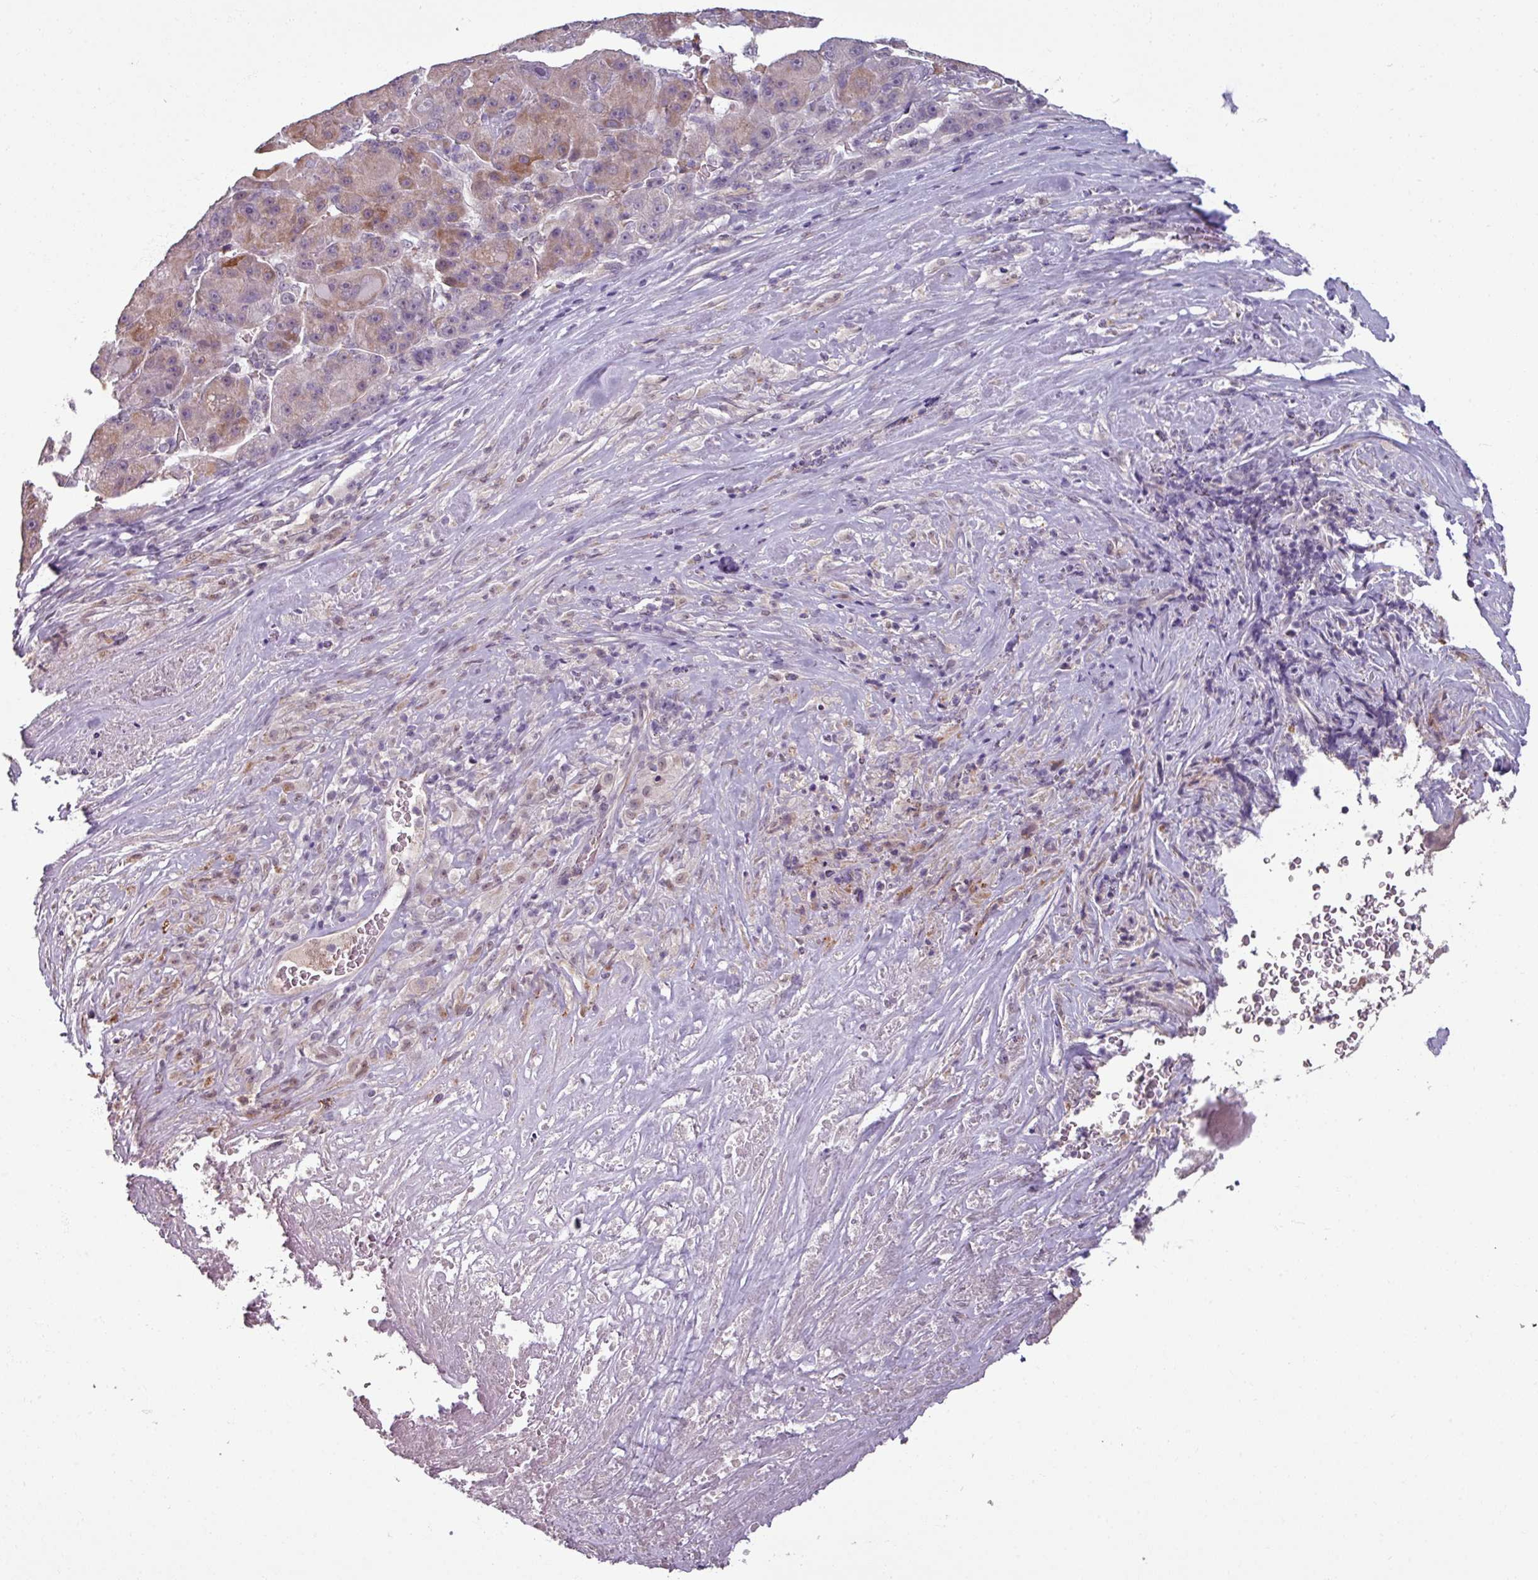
{"staining": {"intensity": "moderate", "quantity": ">75%", "location": "cytoplasmic/membranous"}, "tissue": "liver cancer", "cell_type": "Tumor cells", "image_type": "cancer", "snomed": [{"axis": "morphology", "description": "Carcinoma, Hepatocellular, NOS"}, {"axis": "topography", "description": "Liver"}], "caption": "High-magnification brightfield microscopy of liver cancer stained with DAB (3,3'-diaminobenzidine) (brown) and counterstained with hematoxylin (blue). tumor cells exhibit moderate cytoplasmic/membranous staining is present in about>75% of cells.", "gene": "UVSSA", "patient": {"sex": "male", "age": 76}}